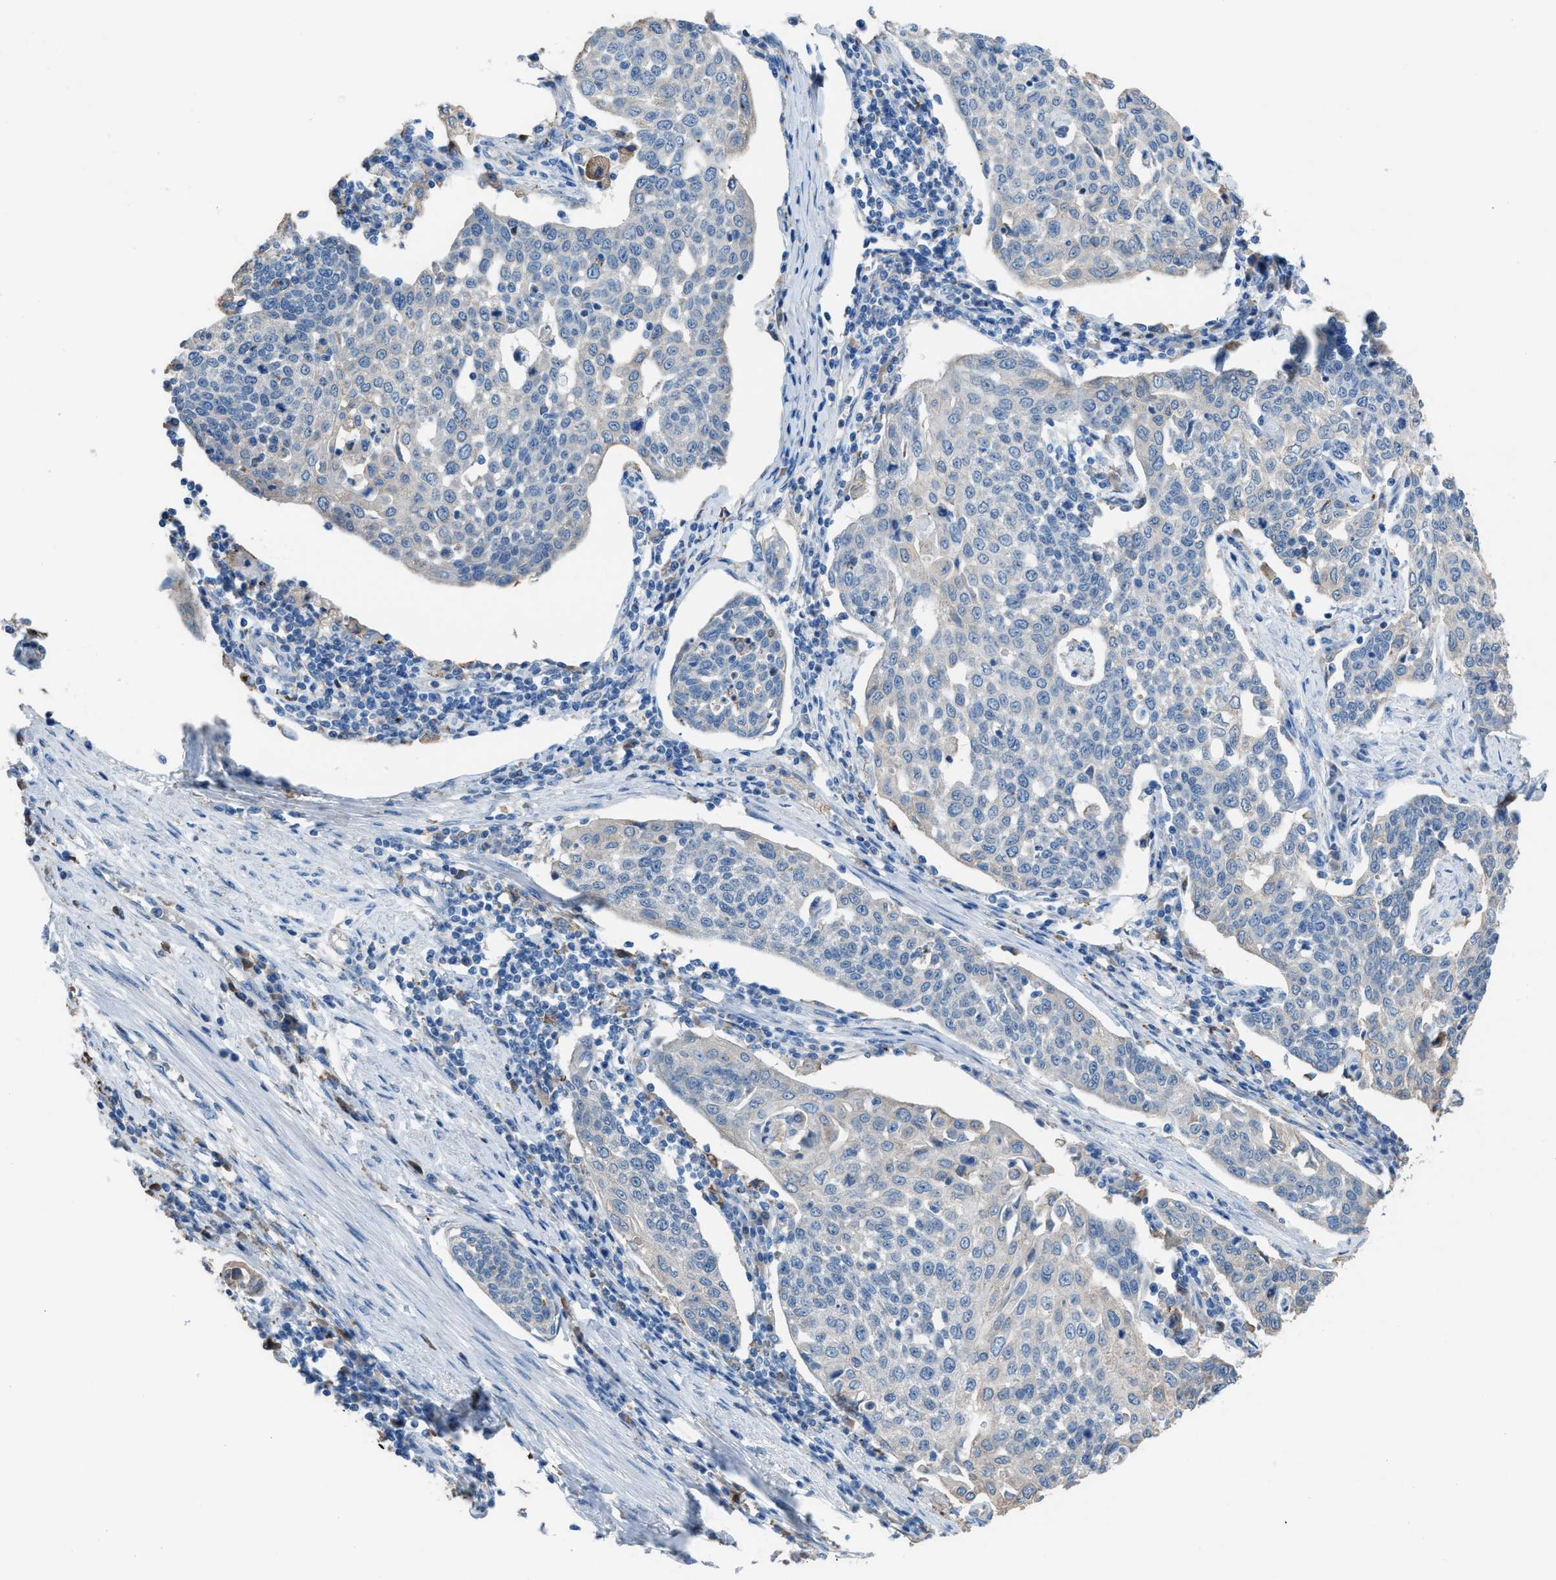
{"staining": {"intensity": "negative", "quantity": "none", "location": "none"}, "tissue": "cervical cancer", "cell_type": "Tumor cells", "image_type": "cancer", "snomed": [{"axis": "morphology", "description": "Squamous cell carcinoma, NOS"}, {"axis": "topography", "description": "Cervix"}], "caption": "This is a histopathology image of IHC staining of cervical squamous cell carcinoma, which shows no staining in tumor cells.", "gene": "CA3", "patient": {"sex": "female", "age": 34}}